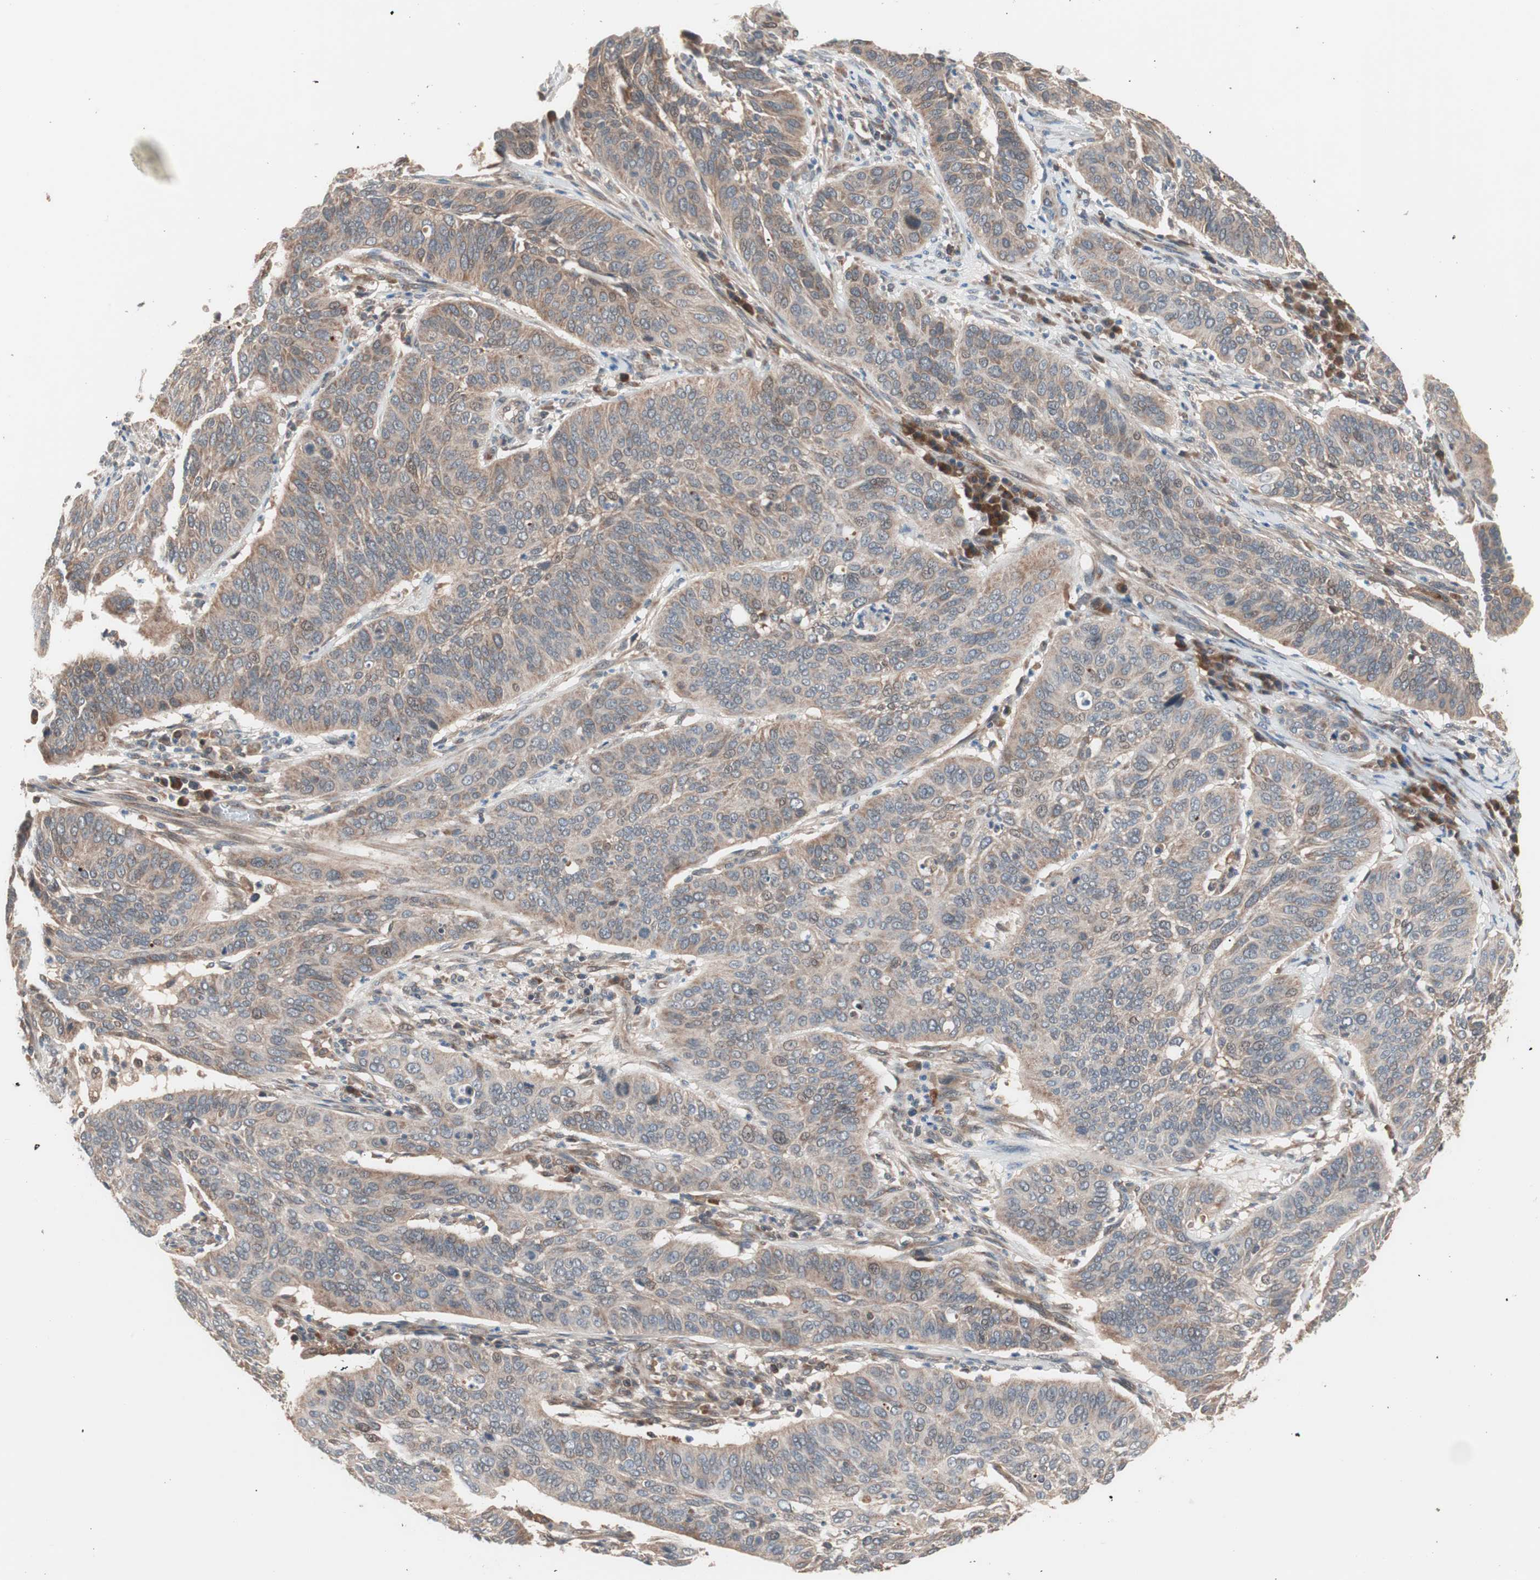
{"staining": {"intensity": "moderate", "quantity": ">75%", "location": "cytoplasmic/membranous"}, "tissue": "cervical cancer", "cell_type": "Tumor cells", "image_type": "cancer", "snomed": [{"axis": "morphology", "description": "Squamous cell carcinoma, NOS"}, {"axis": "topography", "description": "Cervix"}], "caption": "This image reveals immunohistochemistry staining of human squamous cell carcinoma (cervical), with medium moderate cytoplasmic/membranous staining in approximately >75% of tumor cells.", "gene": "HMBS", "patient": {"sex": "female", "age": 39}}